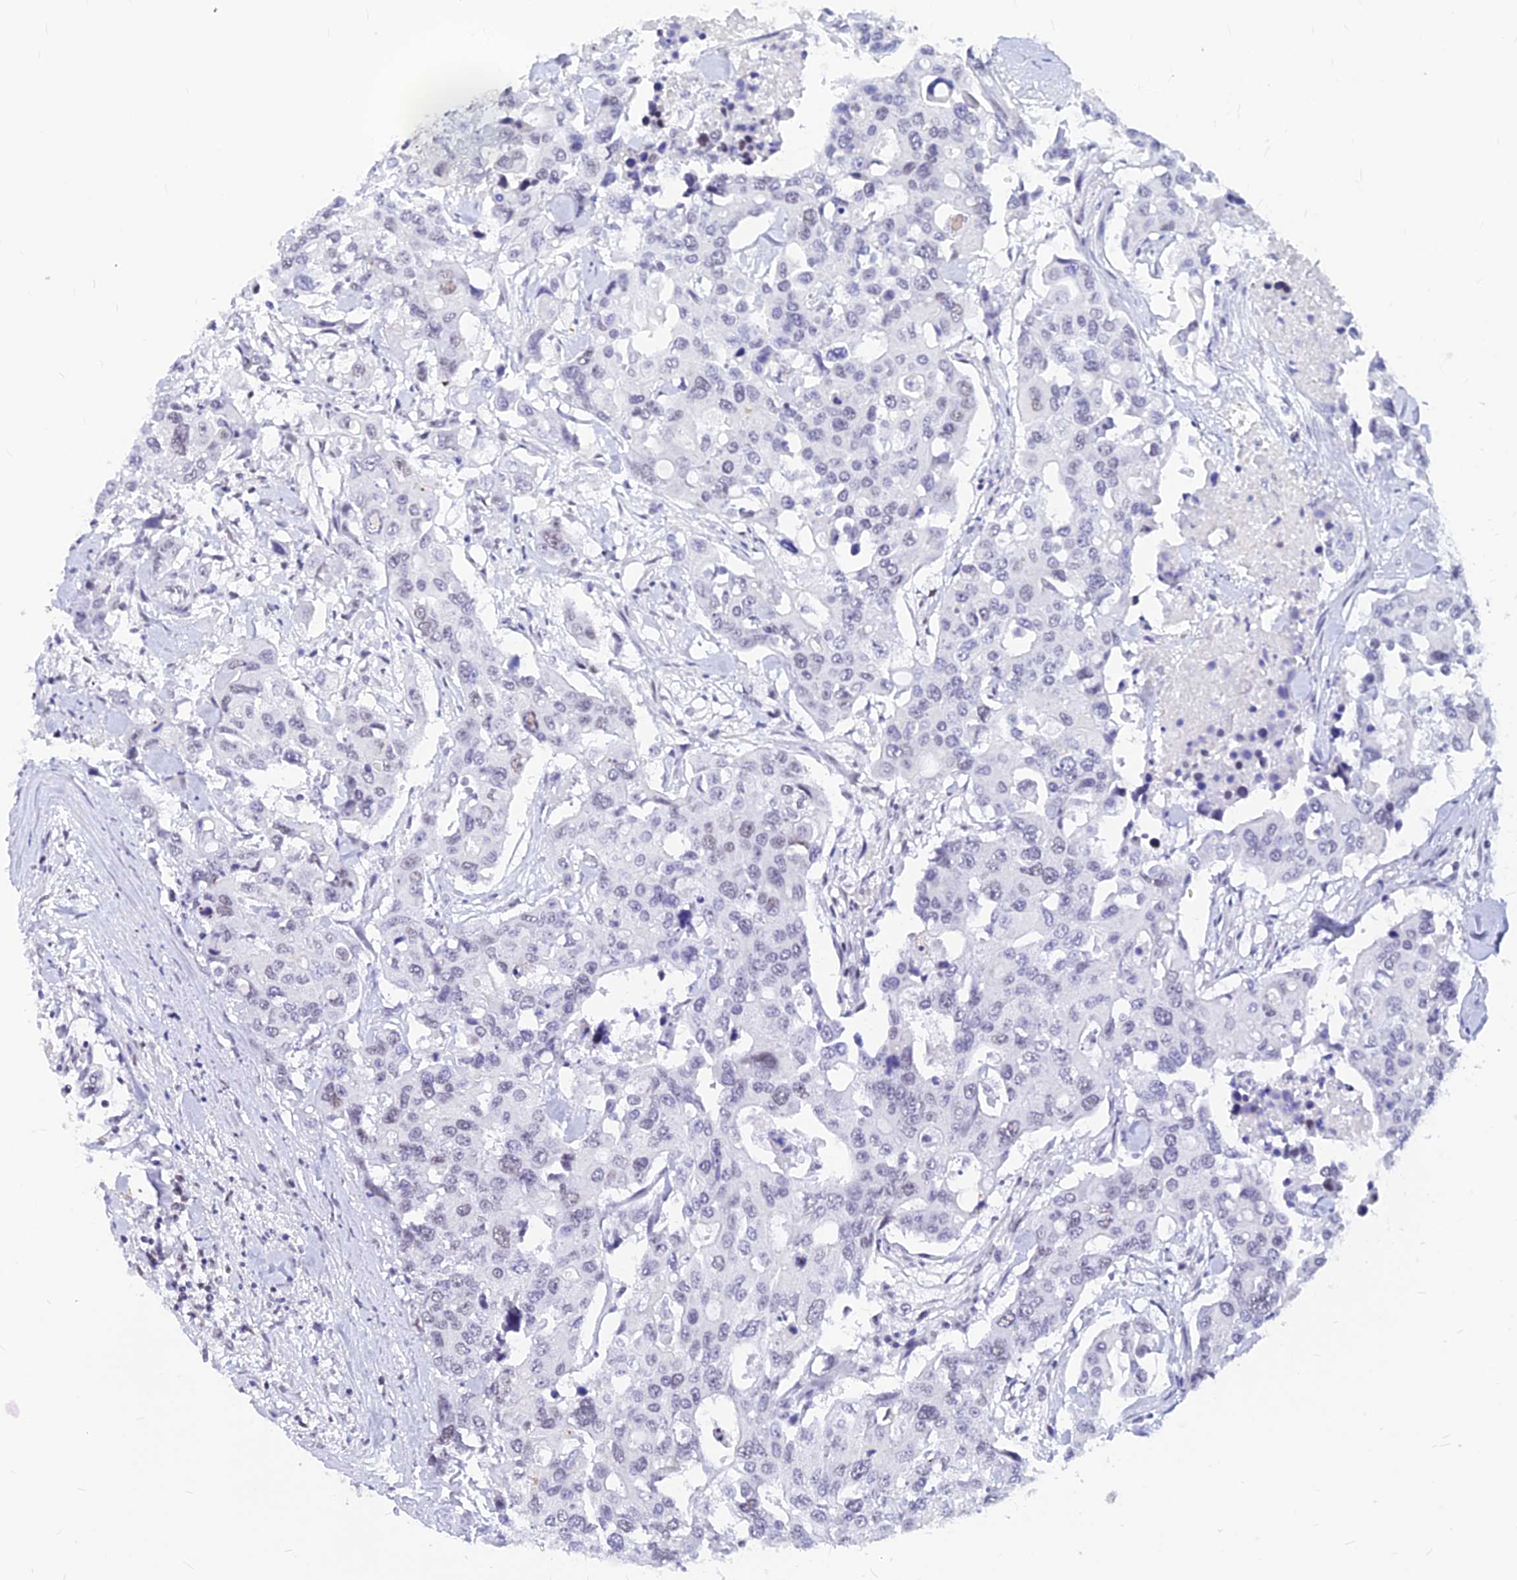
{"staining": {"intensity": "negative", "quantity": "none", "location": "none"}, "tissue": "colorectal cancer", "cell_type": "Tumor cells", "image_type": "cancer", "snomed": [{"axis": "morphology", "description": "Adenocarcinoma, NOS"}, {"axis": "topography", "description": "Colon"}], "caption": "Micrograph shows no protein staining in tumor cells of colorectal cancer (adenocarcinoma) tissue. Brightfield microscopy of immunohistochemistry stained with DAB (brown) and hematoxylin (blue), captured at high magnification.", "gene": "KCTD13", "patient": {"sex": "male", "age": 77}}